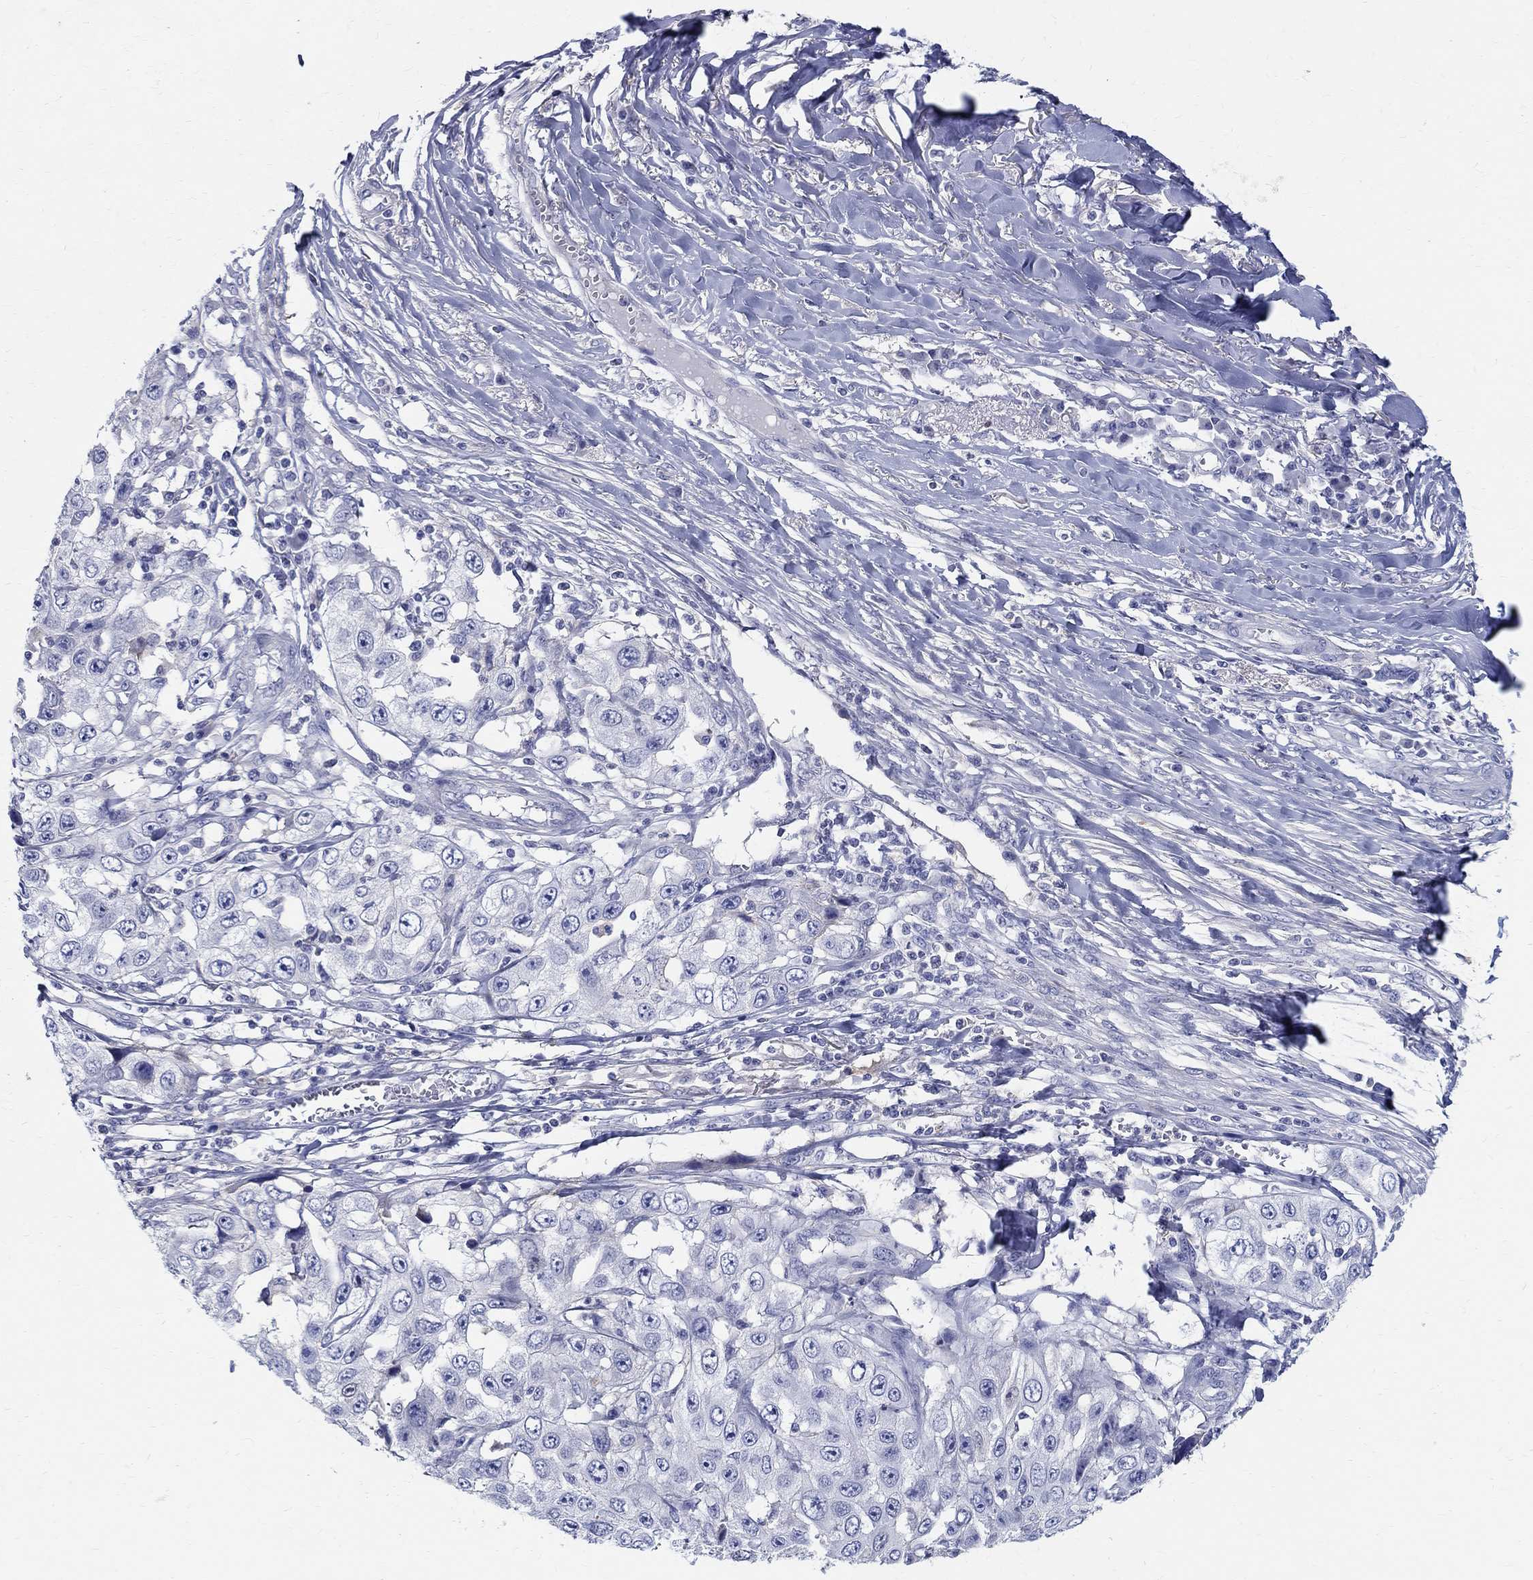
{"staining": {"intensity": "negative", "quantity": "none", "location": "none"}, "tissue": "skin cancer", "cell_type": "Tumor cells", "image_type": "cancer", "snomed": [{"axis": "morphology", "description": "Squamous cell carcinoma, NOS"}, {"axis": "topography", "description": "Skin"}], "caption": "An image of skin squamous cell carcinoma stained for a protein reveals no brown staining in tumor cells.", "gene": "SOX2", "patient": {"sex": "male", "age": 82}}